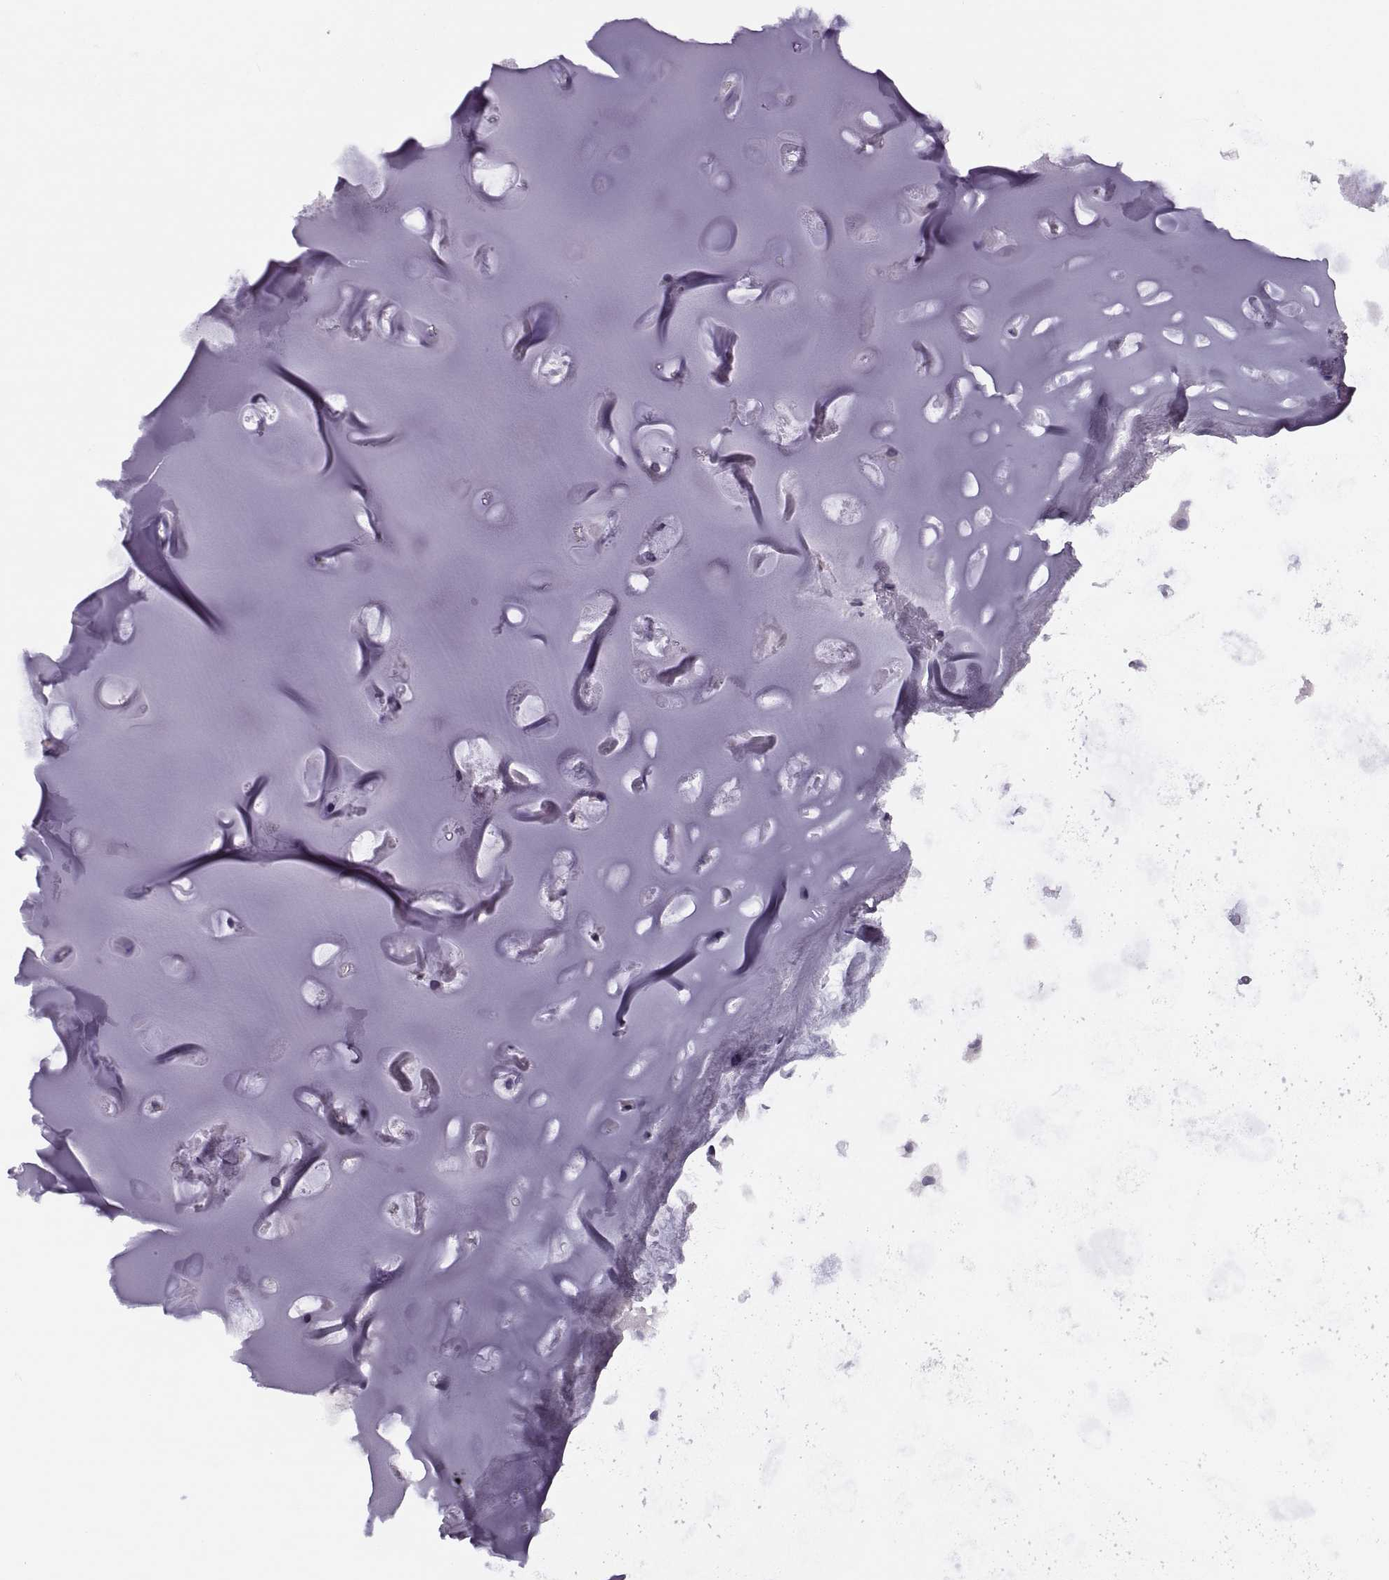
{"staining": {"intensity": "negative", "quantity": "none", "location": "none"}, "tissue": "adipose tissue", "cell_type": "Adipocytes", "image_type": "normal", "snomed": [{"axis": "morphology", "description": "Normal tissue, NOS"}, {"axis": "topography", "description": "Cartilage tissue"}], "caption": "Immunohistochemical staining of normal adipose tissue exhibits no significant staining in adipocytes.", "gene": "PRSS54", "patient": {"sex": "male", "age": 62}}